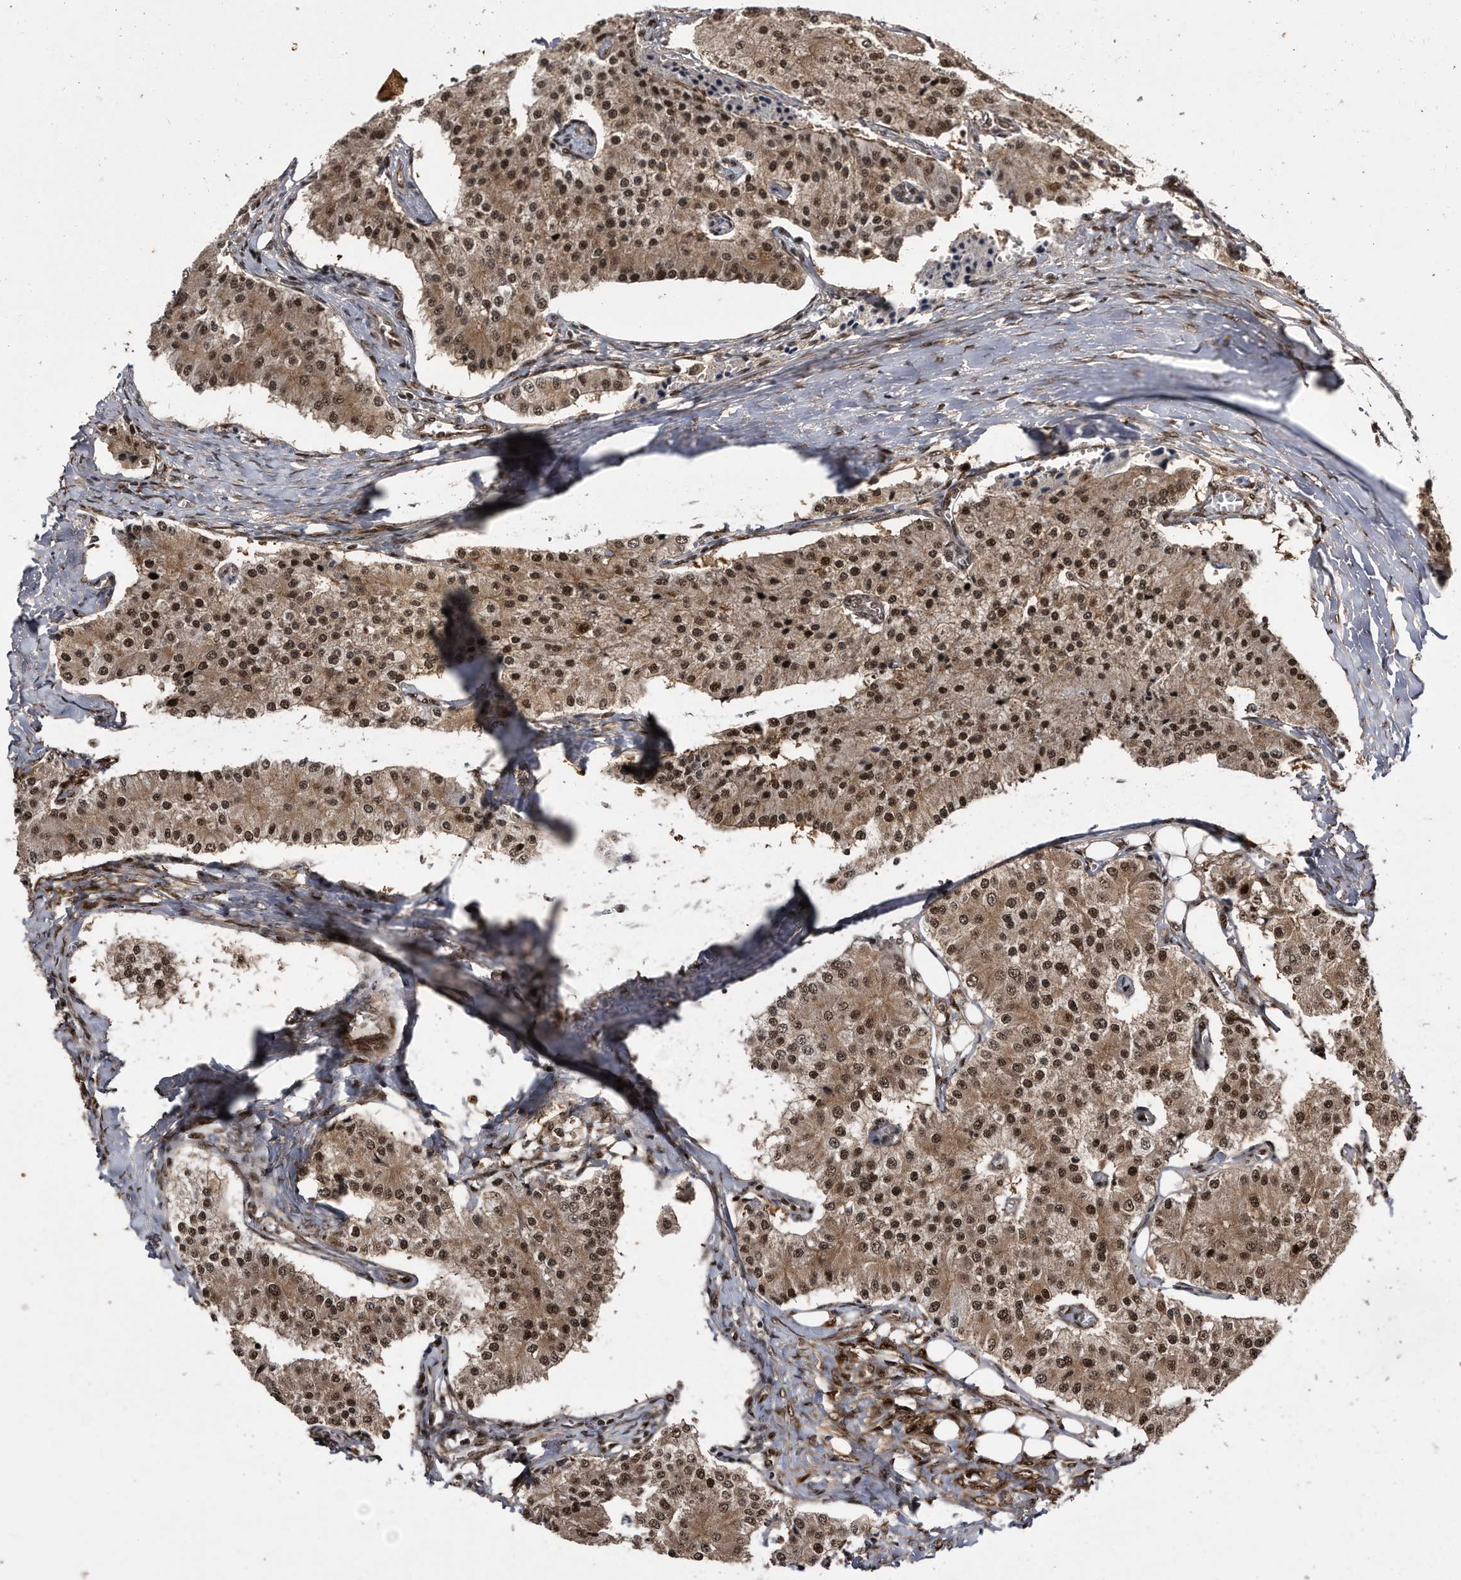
{"staining": {"intensity": "moderate", "quantity": ">75%", "location": "cytoplasmic/membranous,nuclear"}, "tissue": "carcinoid", "cell_type": "Tumor cells", "image_type": "cancer", "snomed": [{"axis": "morphology", "description": "Carcinoid, malignant, NOS"}, {"axis": "topography", "description": "Colon"}], "caption": "DAB (3,3'-diaminobenzidine) immunohistochemical staining of human carcinoid reveals moderate cytoplasmic/membranous and nuclear protein positivity in about >75% of tumor cells. (DAB = brown stain, brightfield microscopy at high magnification).", "gene": "RAD23B", "patient": {"sex": "female", "age": 52}}